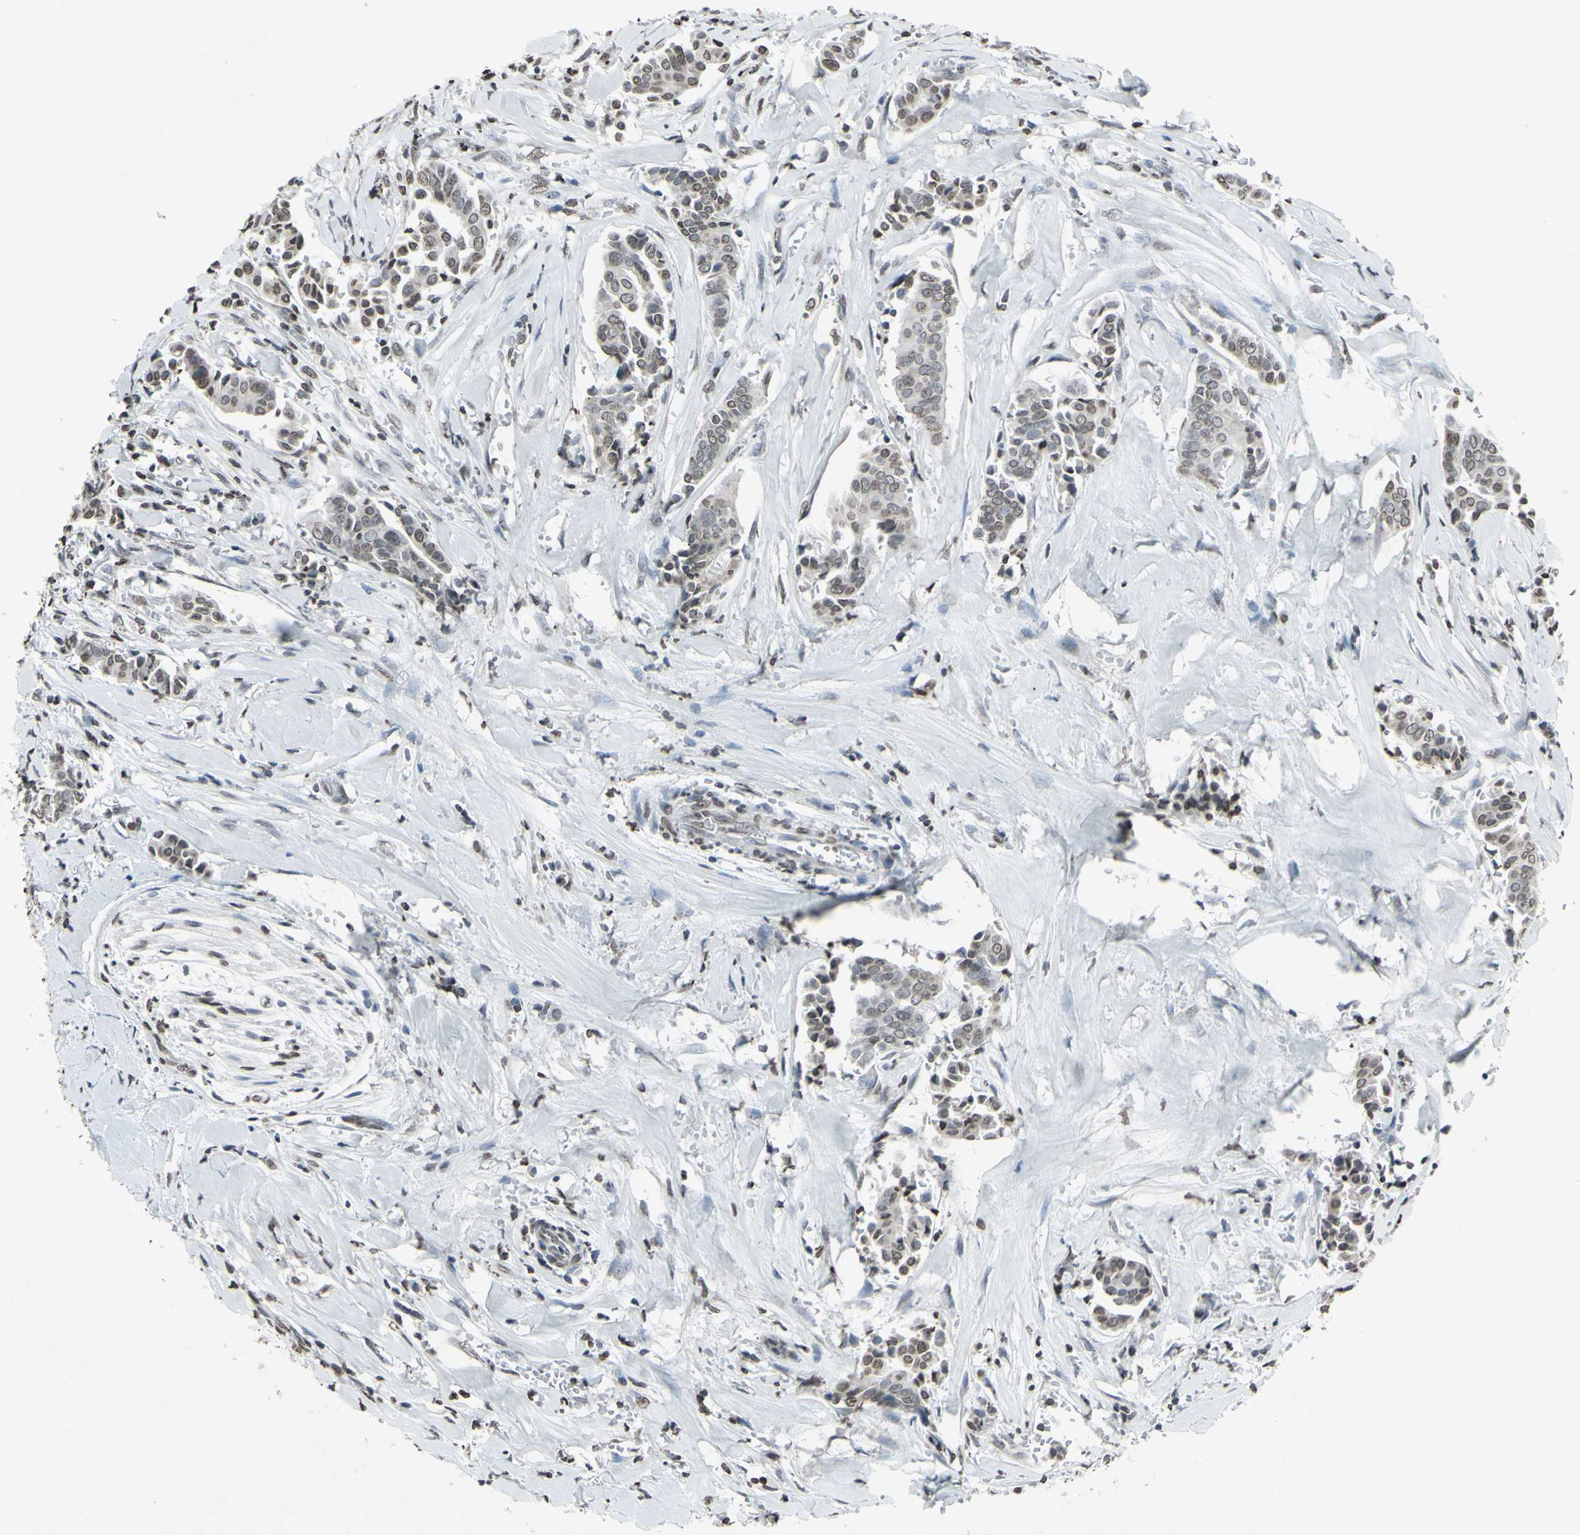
{"staining": {"intensity": "weak", "quantity": "25%-75%", "location": "cytoplasmic/membranous"}, "tissue": "head and neck cancer", "cell_type": "Tumor cells", "image_type": "cancer", "snomed": [{"axis": "morphology", "description": "Adenocarcinoma, NOS"}, {"axis": "topography", "description": "Salivary gland"}, {"axis": "topography", "description": "Head-Neck"}], "caption": "Human head and neck cancer stained with a brown dye demonstrates weak cytoplasmic/membranous positive positivity in approximately 25%-75% of tumor cells.", "gene": "CD79B", "patient": {"sex": "female", "age": 59}}